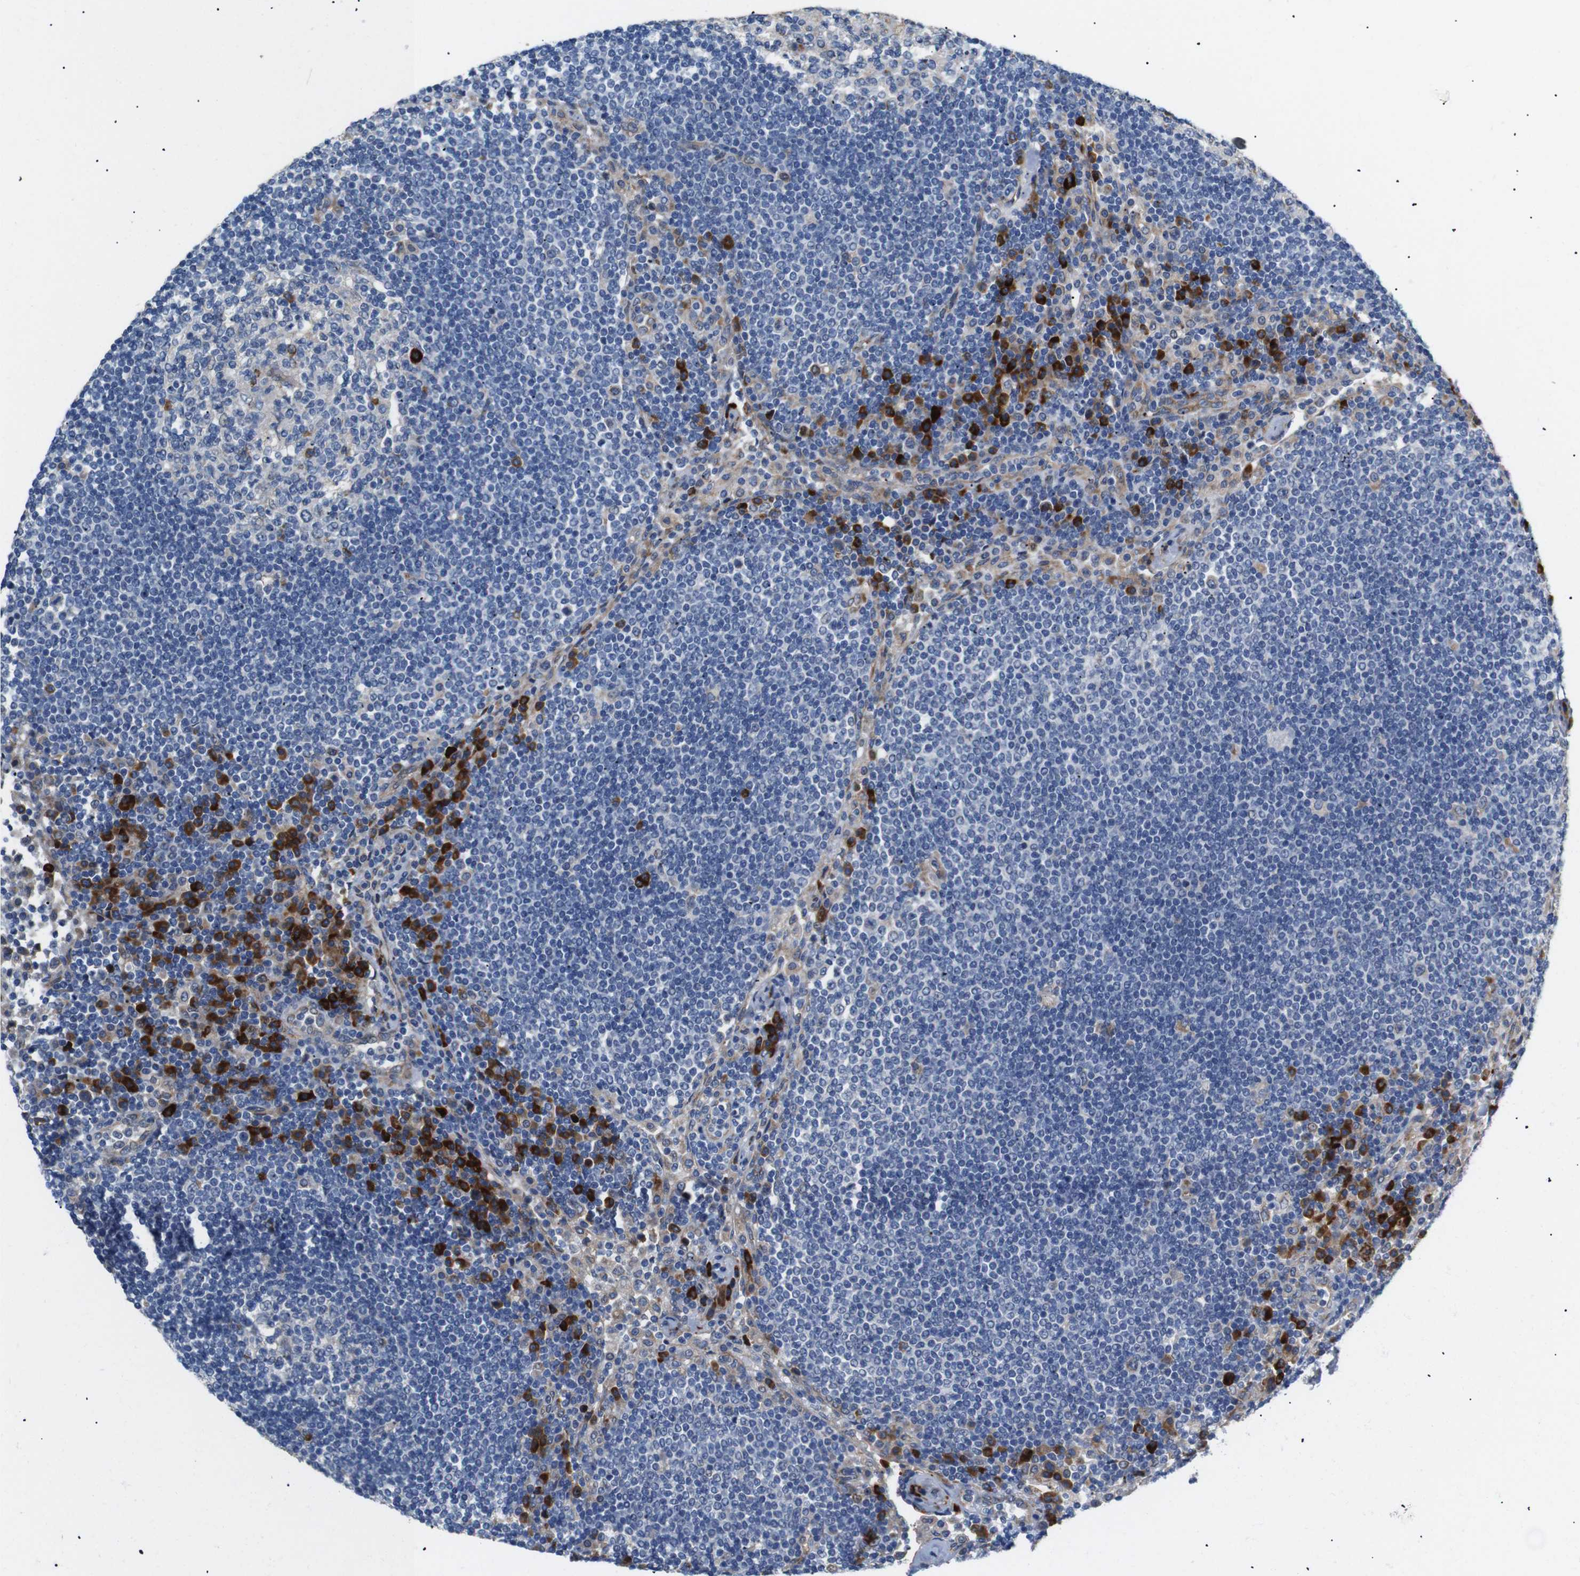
{"staining": {"intensity": "strong", "quantity": "<25%", "location": "cytoplasmic/membranous"}, "tissue": "lymph node", "cell_type": "Germinal center cells", "image_type": "normal", "snomed": [{"axis": "morphology", "description": "Normal tissue, NOS"}, {"axis": "topography", "description": "Lymph node"}], "caption": "This photomicrograph displays IHC staining of benign human lymph node, with medium strong cytoplasmic/membranous staining in about <25% of germinal center cells.", "gene": "UBE2G2", "patient": {"sex": "female", "age": 53}}